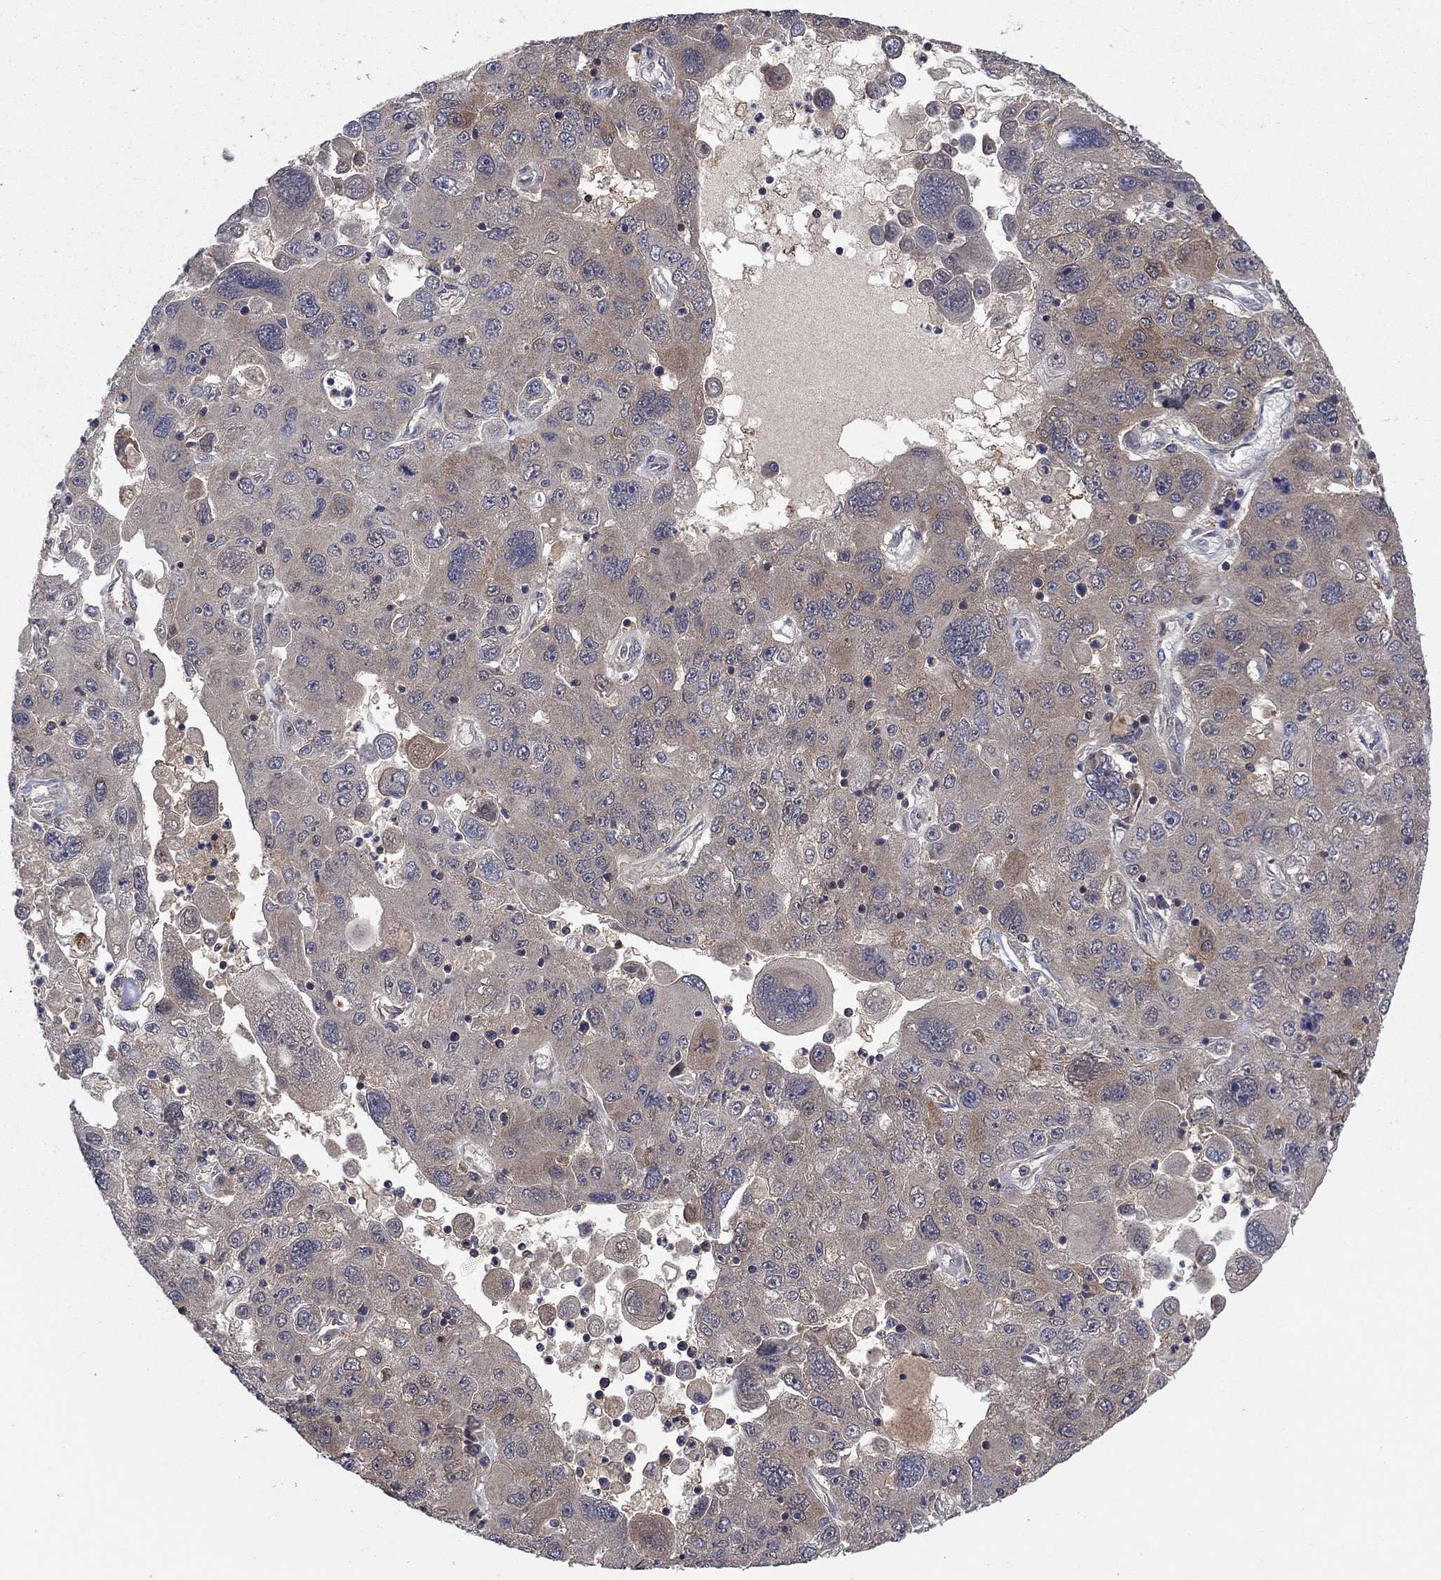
{"staining": {"intensity": "weak", "quantity": "25%-75%", "location": "cytoplasmic/membranous"}, "tissue": "stomach cancer", "cell_type": "Tumor cells", "image_type": "cancer", "snomed": [{"axis": "morphology", "description": "Adenocarcinoma, NOS"}, {"axis": "topography", "description": "Stomach"}], "caption": "This is an image of immunohistochemistry staining of stomach adenocarcinoma, which shows weak staining in the cytoplasmic/membranous of tumor cells.", "gene": "IAH1", "patient": {"sex": "male", "age": 56}}